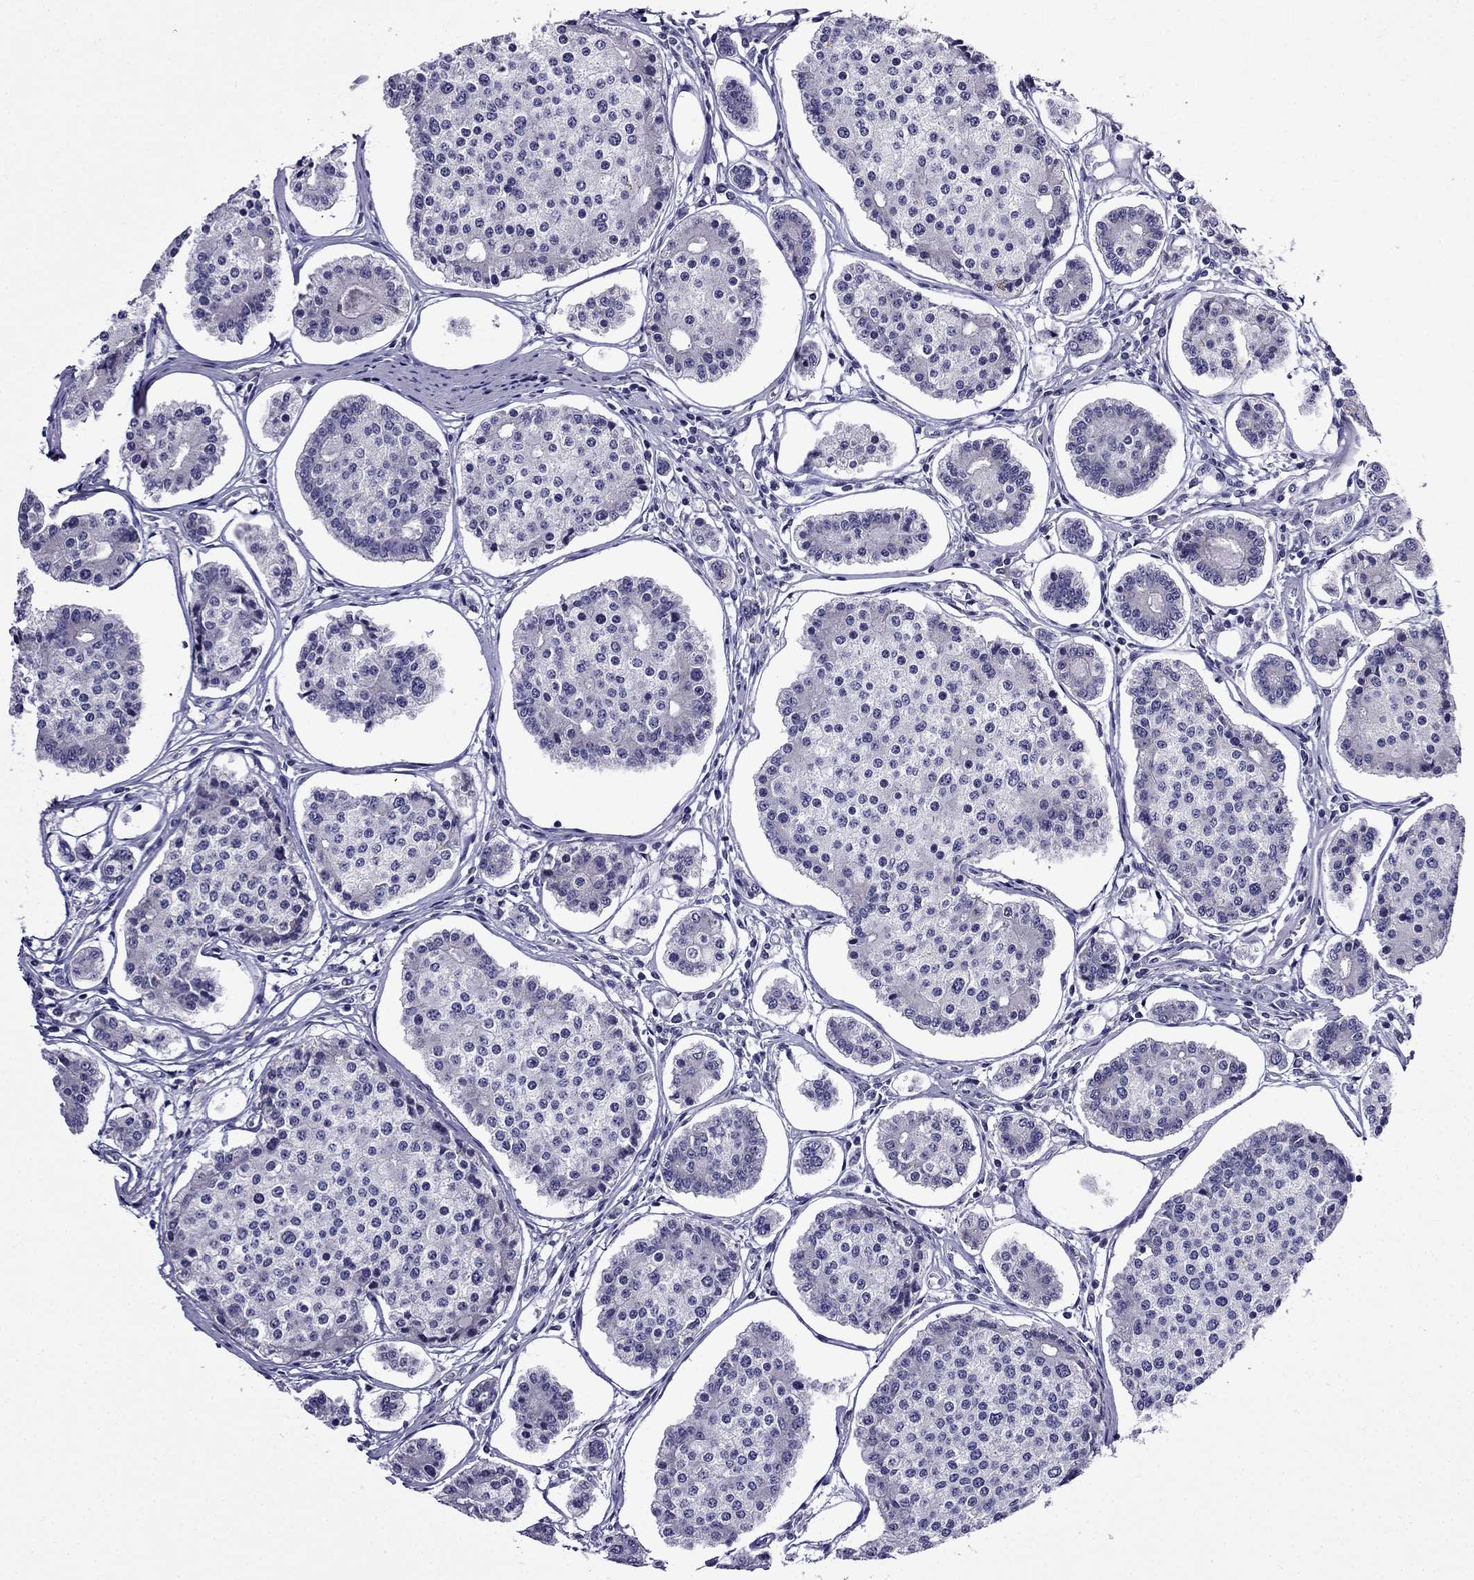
{"staining": {"intensity": "negative", "quantity": "none", "location": "none"}, "tissue": "carcinoid", "cell_type": "Tumor cells", "image_type": "cancer", "snomed": [{"axis": "morphology", "description": "Carcinoid, malignant, NOS"}, {"axis": "topography", "description": "Small intestine"}], "caption": "This is a histopathology image of immunohistochemistry staining of carcinoid, which shows no positivity in tumor cells.", "gene": "PI16", "patient": {"sex": "female", "age": 65}}